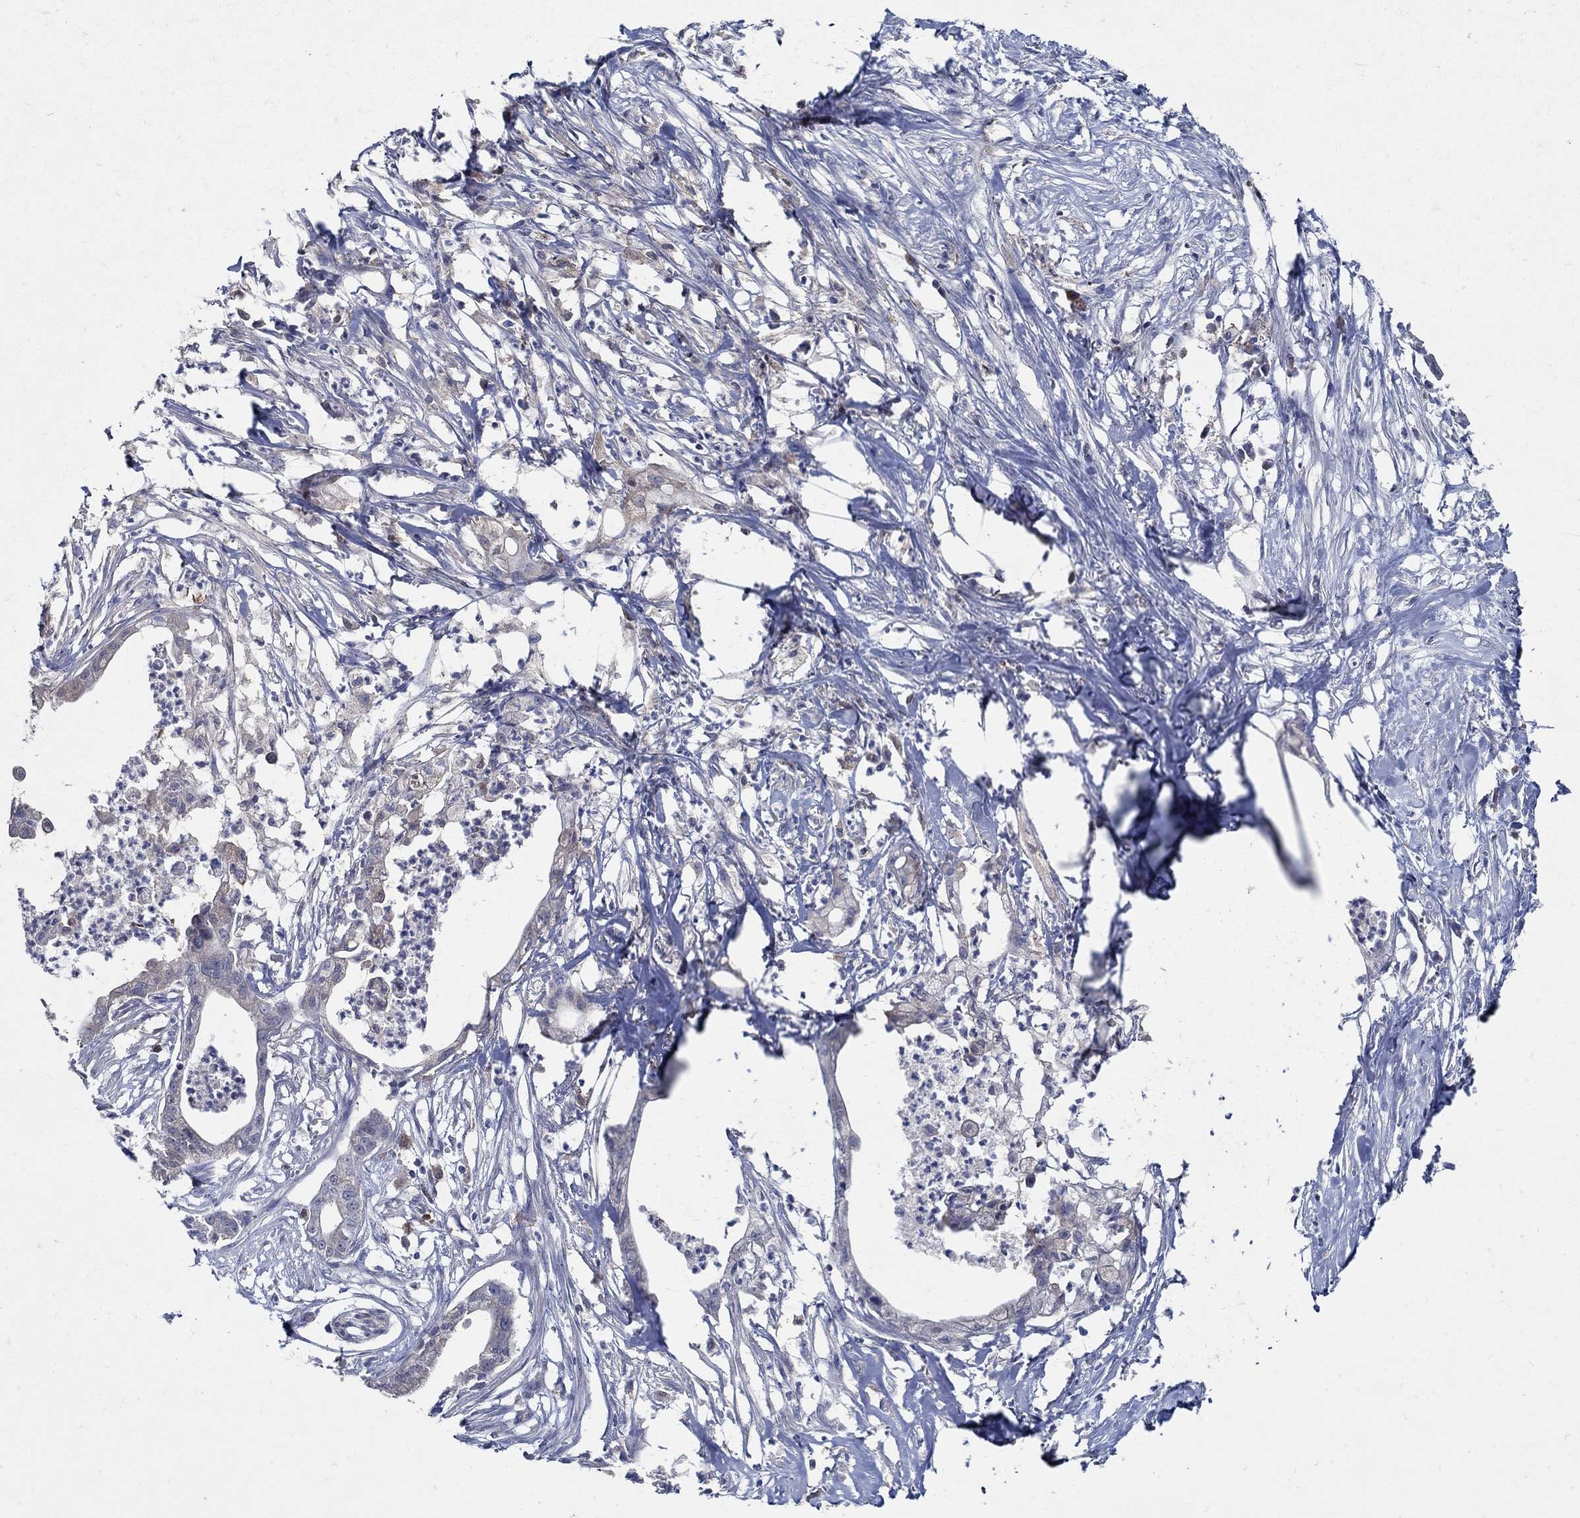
{"staining": {"intensity": "negative", "quantity": "none", "location": "none"}, "tissue": "pancreatic cancer", "cell_type": "Tumor cells", "image_type": "cancer", "snomed": [{"axis": "morphology", "description": "Normal tissue, NOS"}, {"axis": "morphology", "description": "Adenocarcinoma, NOS"}, {"axis": "topography", "description": "Pancreas"}], "caption": "The image displays no significant expression in tumor cells of pancreatic cancer. (Brightfield microscopy of DAB immunohistochemistry at high magnification).", "gene": "MTHFR", "patient": {"sex": "female", "age": 58}}